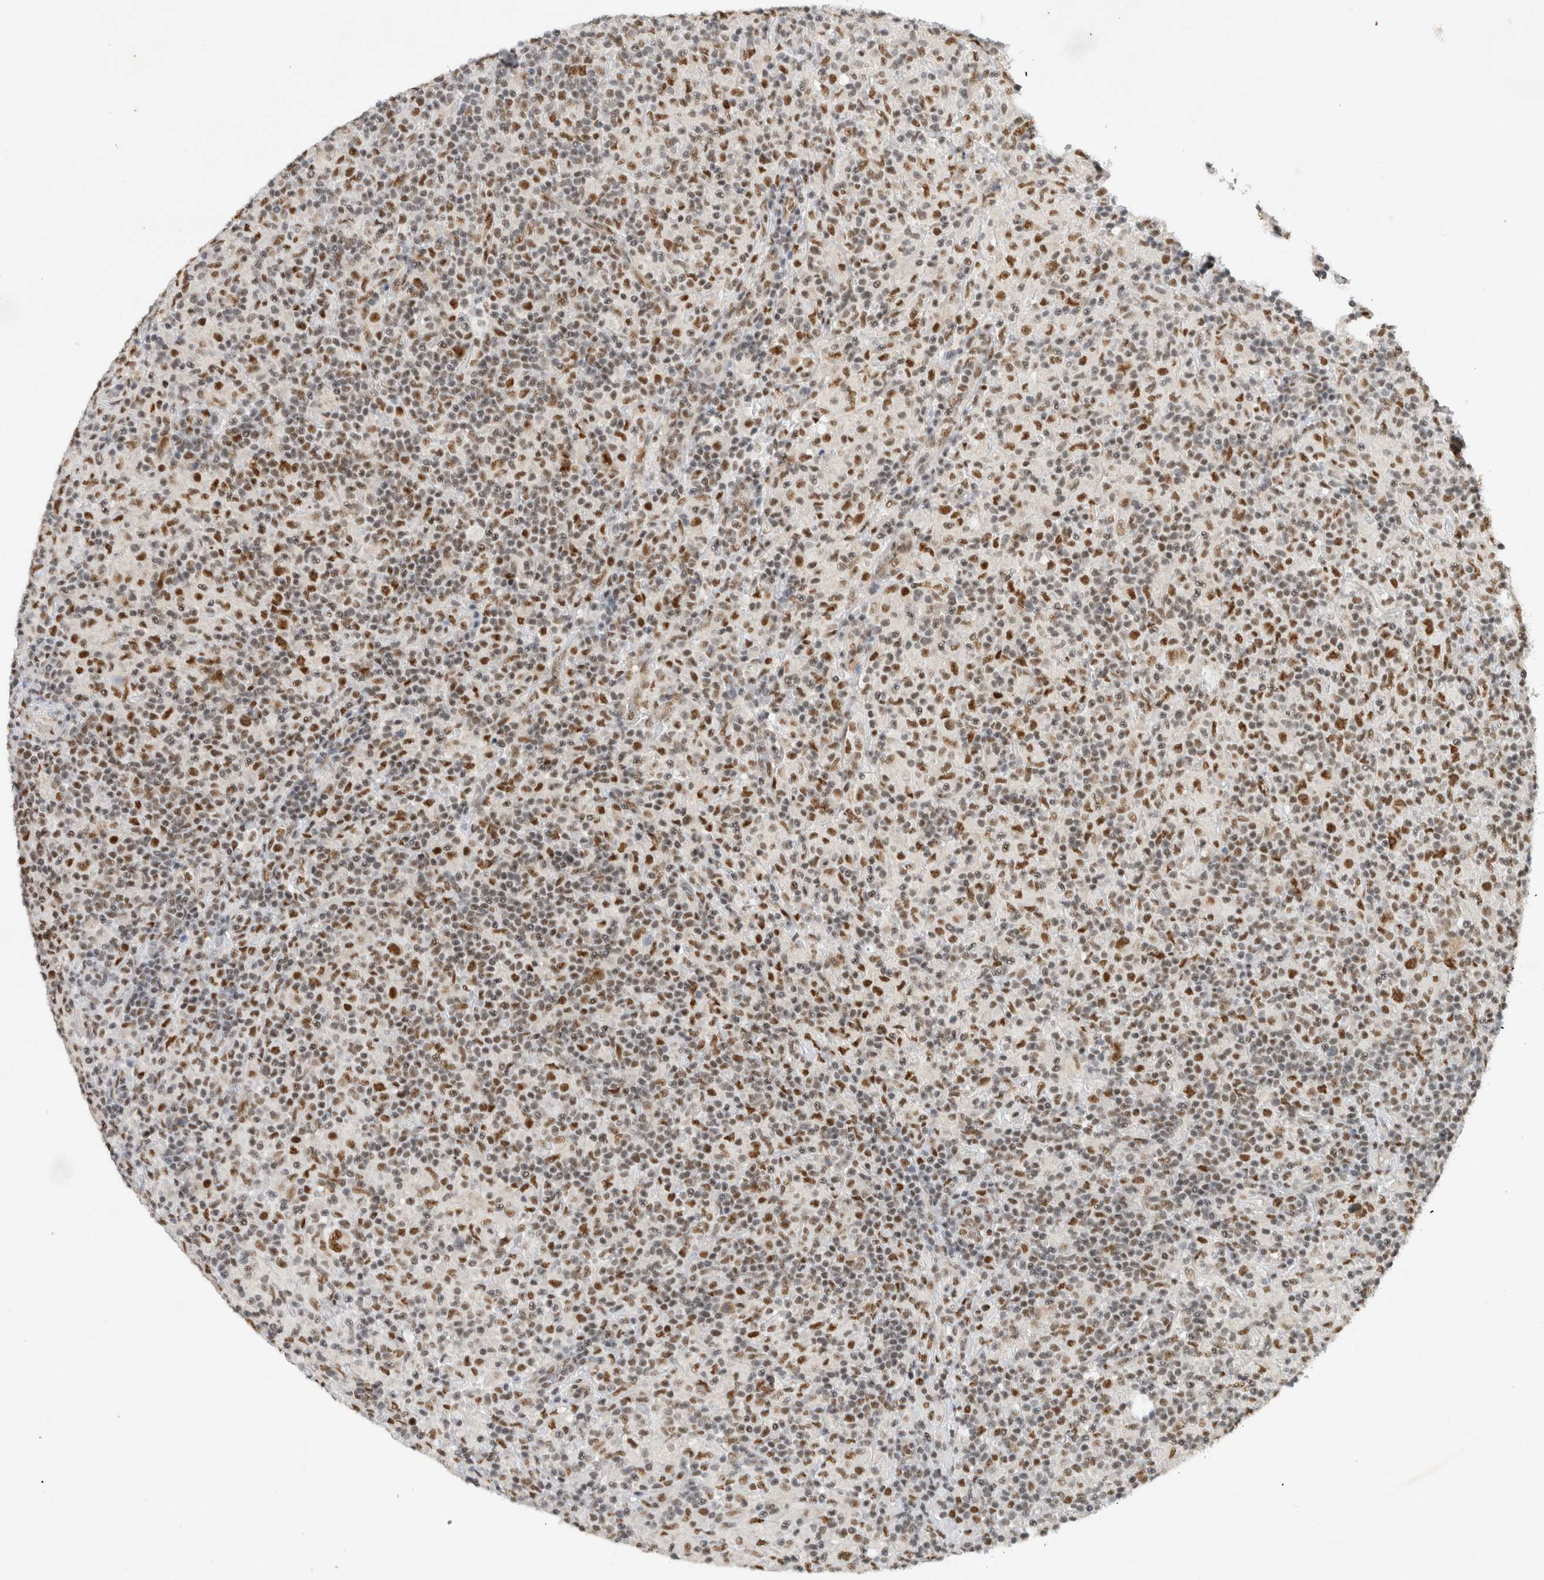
{"staining": {"intensity": "strong", "quantity": ">75%", "location": "nuclear"}, "tissue": "lymphoma", "cell_type": "Tumor cells", "image_type": "cancer", "snomed": [{"axis": "morphology", "description": "Hodgkin's disease, NOS"}, {"axis": "topography", "description": "Lymph node"}], "caption": "Immunohistochemistry (IHC) staining of lymphoma, which displays high levels of strong nuclear expression in about >75% of tumor cells indicating strong nuclear protein staining. The staining was performed using DAB (brown) for protein detection and nuclei were counterstained in hematoxylin (blue).", "gene": "DDX42", "patient": {"sex": "male", "age": 70}}